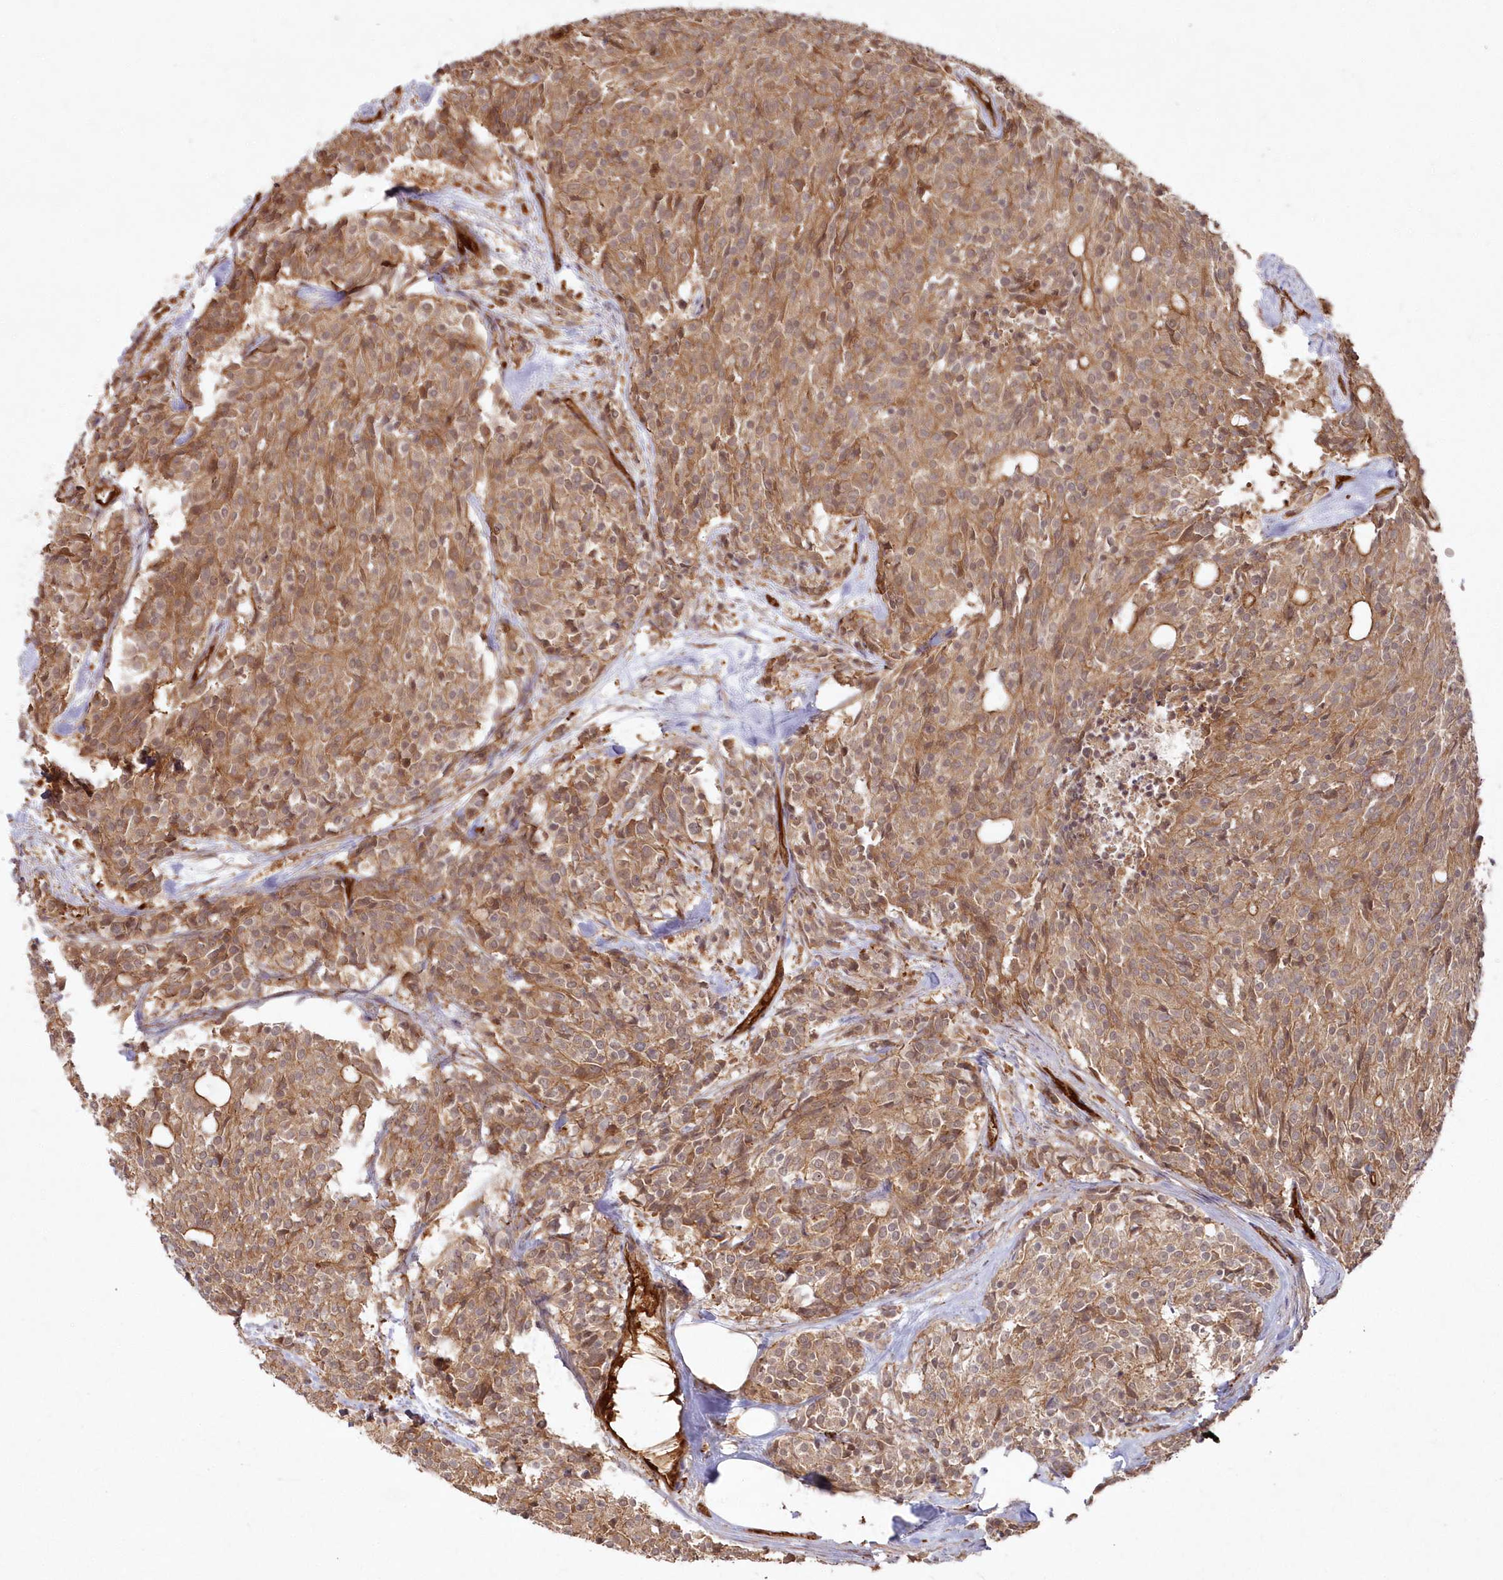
{"staining": {"intensity": "moderate", "quantity": ">75%", "location": "cytoplasmic/membranous"}, "tissue": "carcinoid", "cell_type": "Tumor cells", "image_type": "cancer", "snomed": [{"axis": "morphology", "description": "Carcinoid, malignant, NOS"}, {"axis": "topography", "description": "Pancreas"}], "caption": "An IHC micrograph of tumor tissue is shown. Protein staining in brown labels moderate cytoplasmic/membranous positivity in carcinoid within tumor cells.", "gene": "RGCC", "patient": {"sex": "female", "age": 54}}